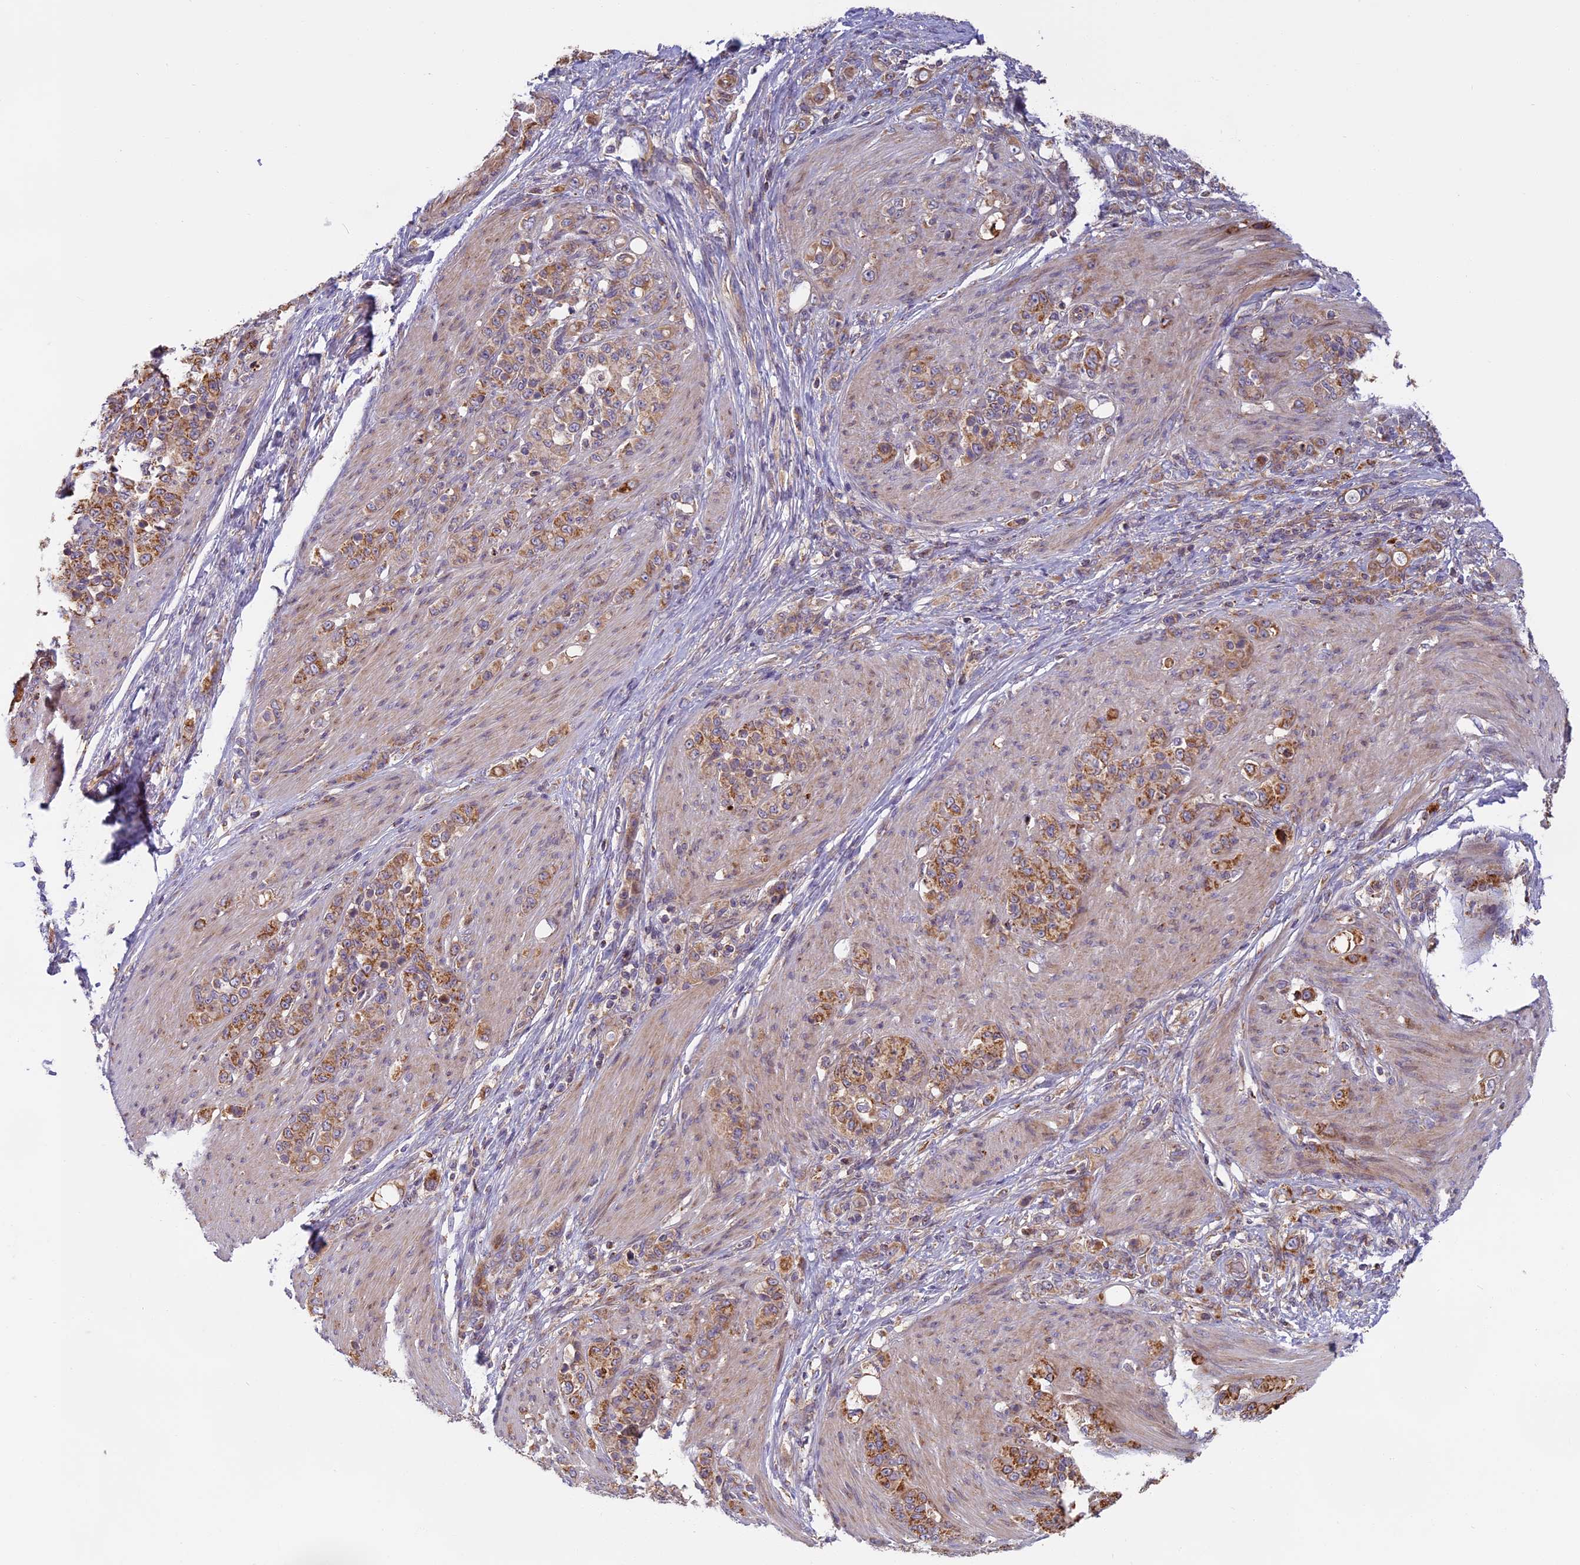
{"staining": {"intensity": "moderate", "quantity": ">75%", "location": "cytoplasmic/membranous"}, "tissue": "stomach cancer", "cell_type": "Tumor cells", "image_type": "cancer", "snomed": [{"axis": "morphology", "description": "Adenocarcinoma, NOS"}, {"axis": "topography", "description": "Stomach"}], "caption": "A brown stain shows moderate cytoplasmic/membranous positivity of a protein in human stomach cancer (adenocarcinoma) tumor cells. Nuclei are stained in blue.", "gene": "EDAR", "patient": {"sex": "female", "age": 79}}